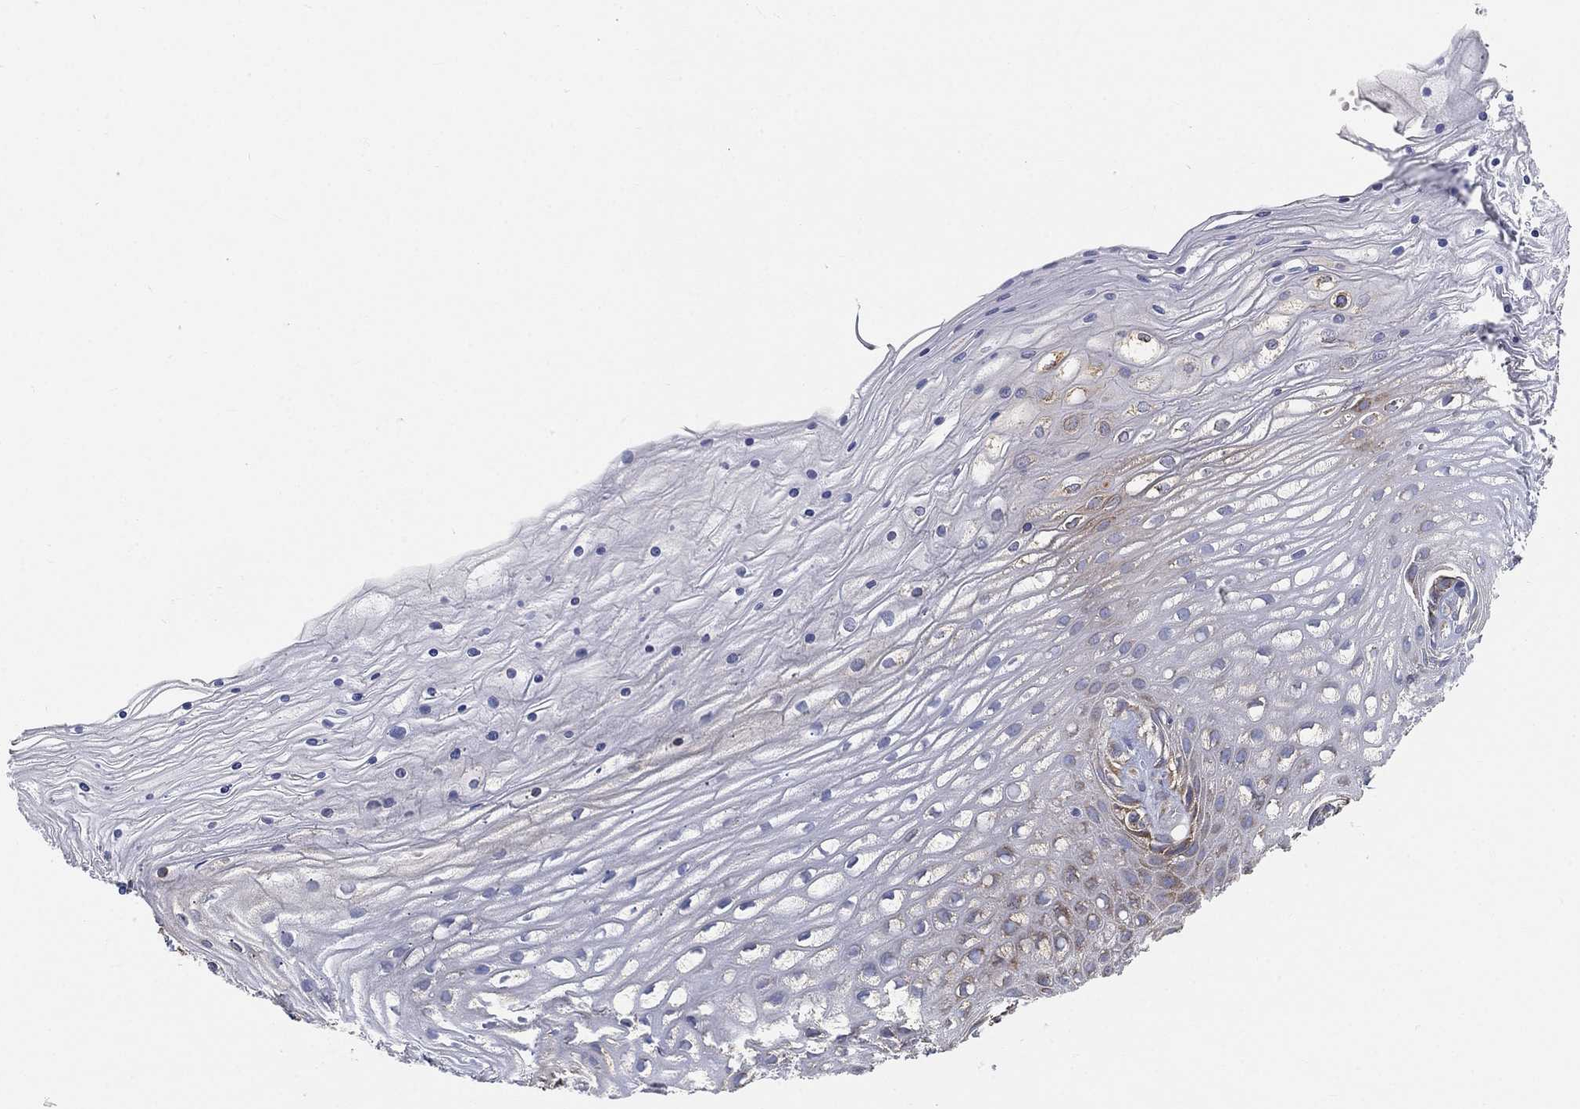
{"staining": {"intensity": "weak", "quantity": "25%-75%", "location": "cytoplasmic/membranous"}, "tissue": "cervix", "cell_type": "Glandular cells", "image_type": "normal", "snomed": [{"axis": "morphology", "description": "Normal tissue, NOS"}, {"axis": "topography", "description": "Cervix"}], "caption": "Immunohistochemical staining of benign cervix demonstrates weak cytoplasmic/membranous protein staining in approximately 25%-75% of glandular cells. Using DAB (3,3'-diaminobenzidine) (brown) and hematoxylin (blue) stains, captured at high magnification using brightfield microscopy.", "gene": "TMEM25", "patient": {"sex": "female", "age": 35}}